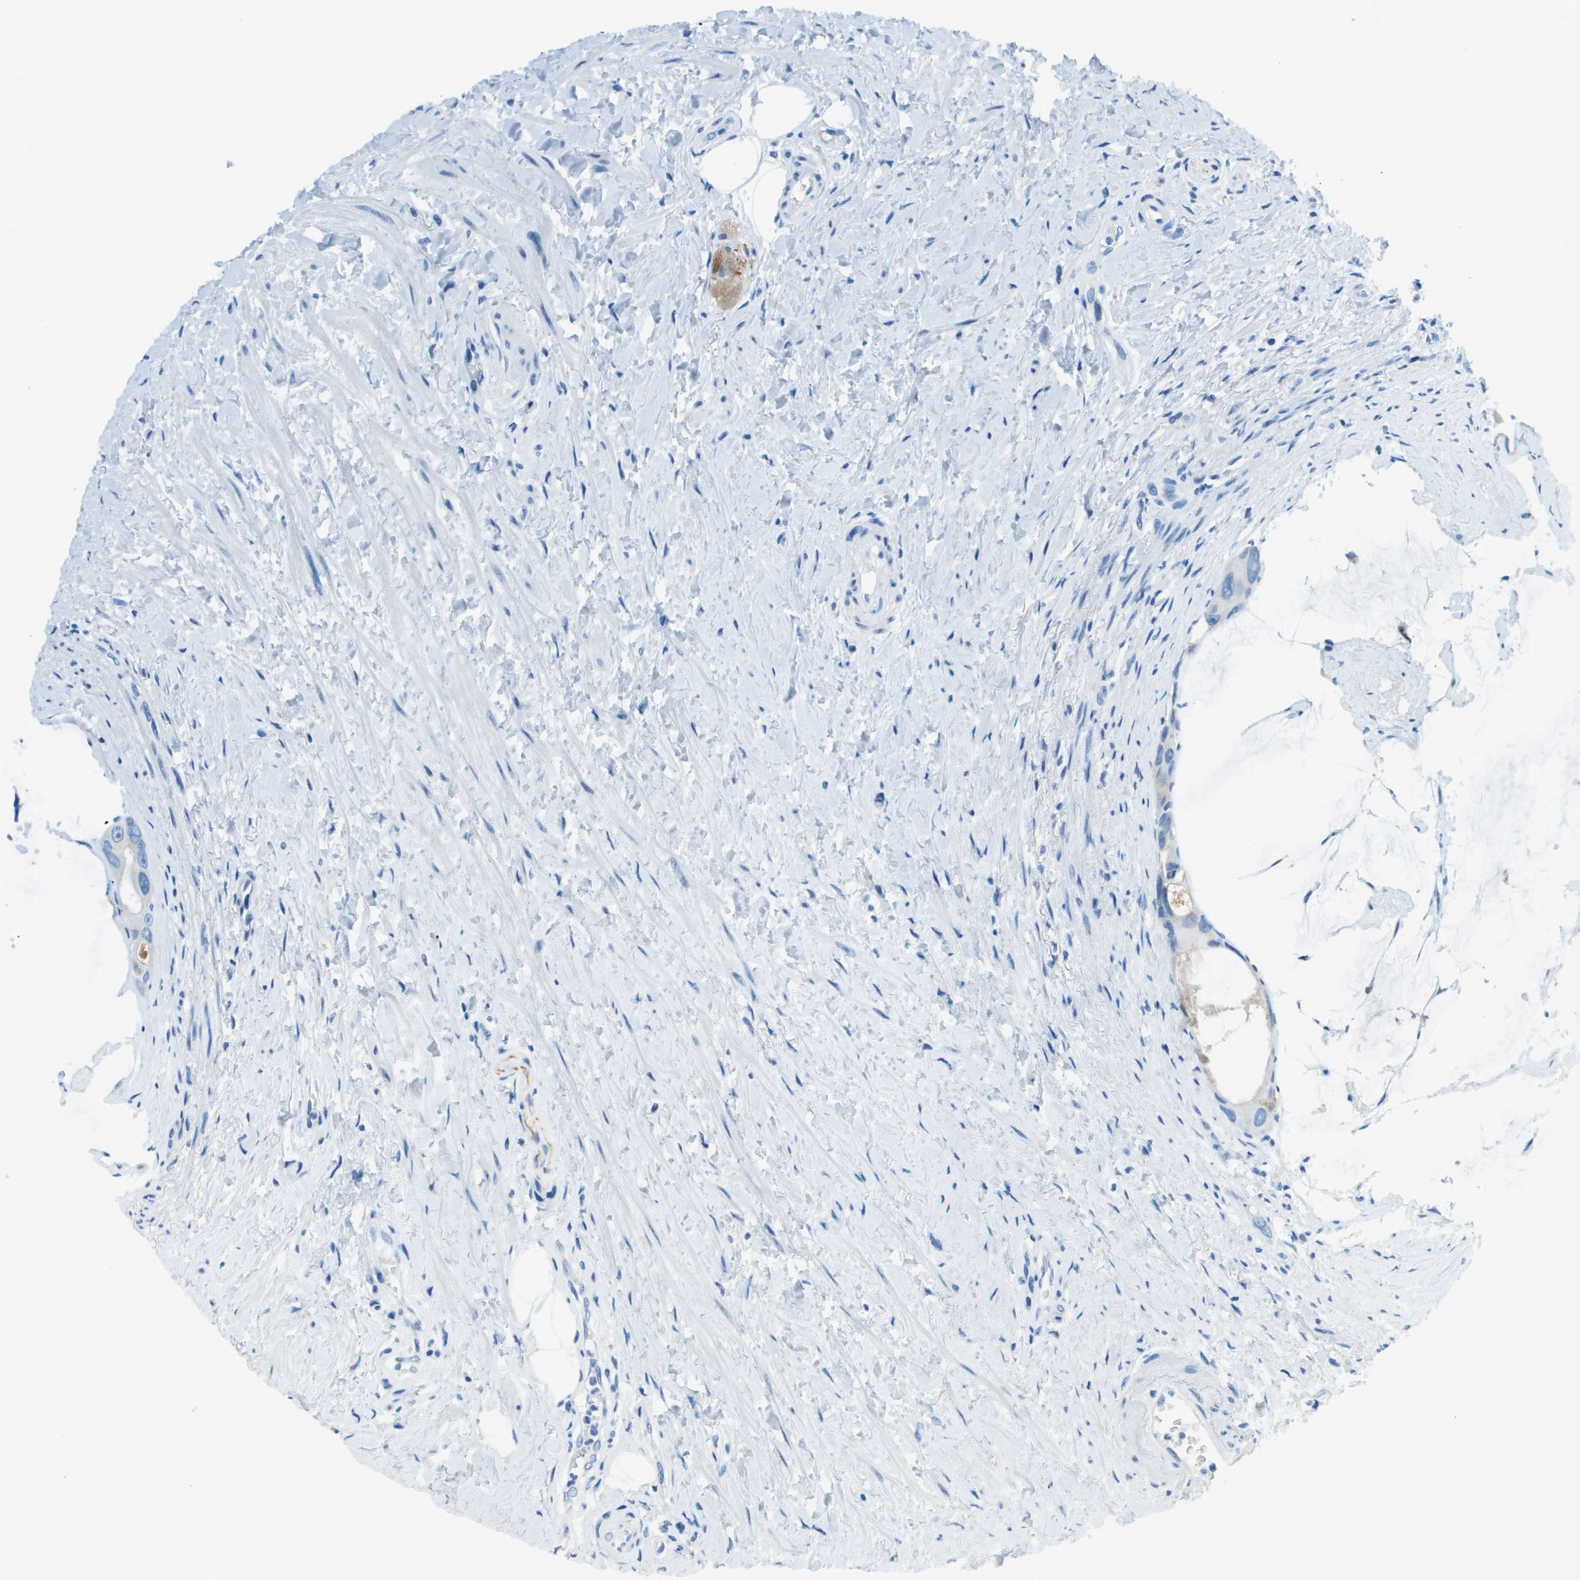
{"staining": {"intensity": "negative", "quantity": "none", "location": "none"}, "tissue": "colorectal cancer", "cell_type": "Tumor cells", "image_type": "cancer", "snomed": [{"axis": "morphology", "description": "Adenocarcinoma, NOS"}, {"axis": "topography", "description": "Rectum"}], "caption": "Immunohistochemical staining of colorectal cancer reveals no significant expression in tumor cells. Nuclei are stained in blue.", "gene": "SLC16A10", "patient": {"sex": "male", "age": 51}}